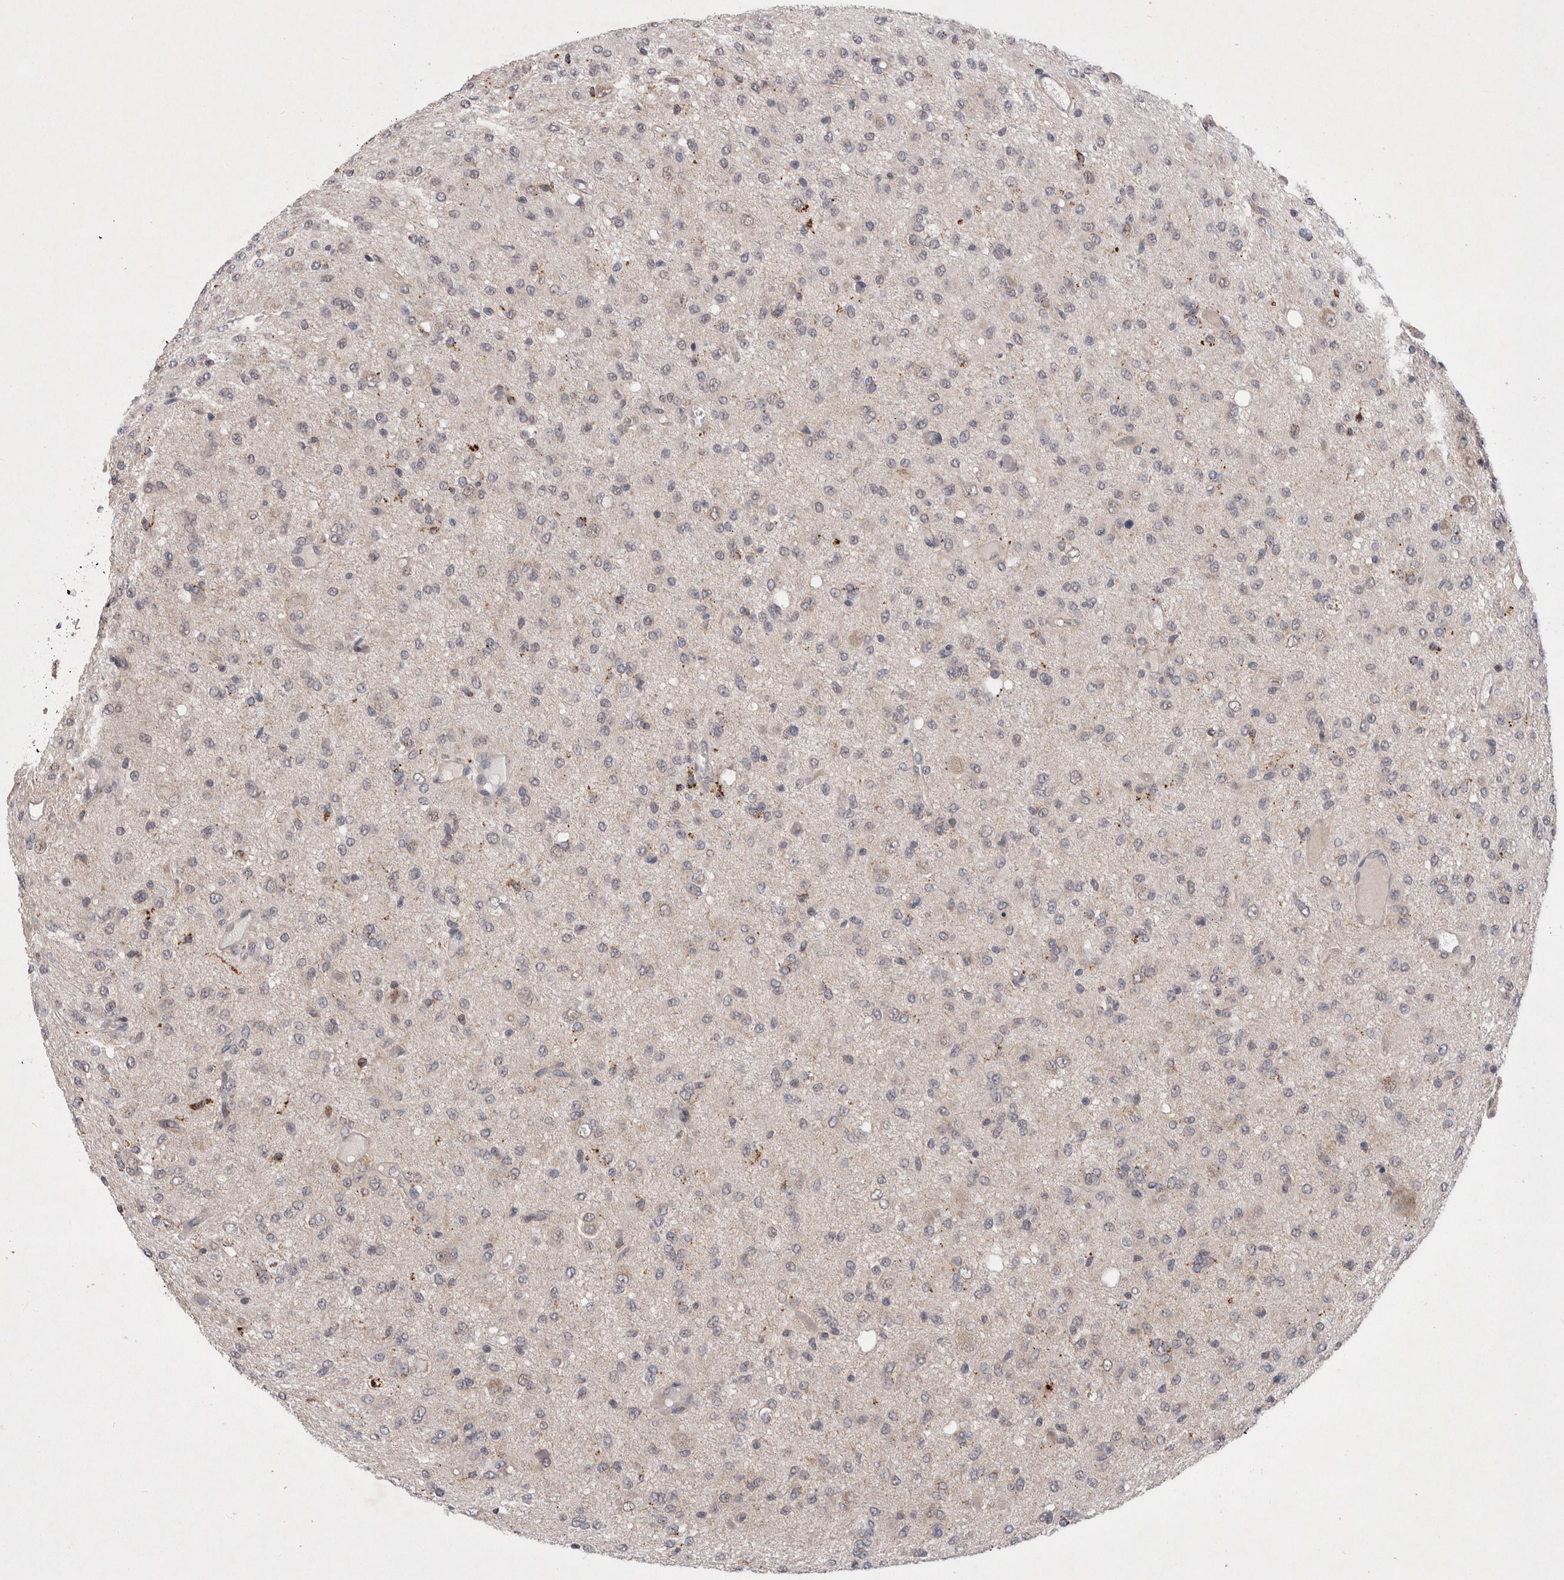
{"staining": {"intensity": "negative", "quantity": "none", "location": "none"}, "tissue": "glioma", "cell_type": "Tumor cells", "image_type": "cancer", "snomed": [{"axis": "morphology", "description": "Glioma, malignant, High grade"}, {"axis": "topography", "description": "Brain"}], "caption": "A micrograph of glioma stained for a protein shows no brown staining in tumor cells. (Immunohistochemistry (ihc), brightfield microscopy, high magnification).", "gene": "MRPL37", "patient": {"sex": "female", "age": 59}}